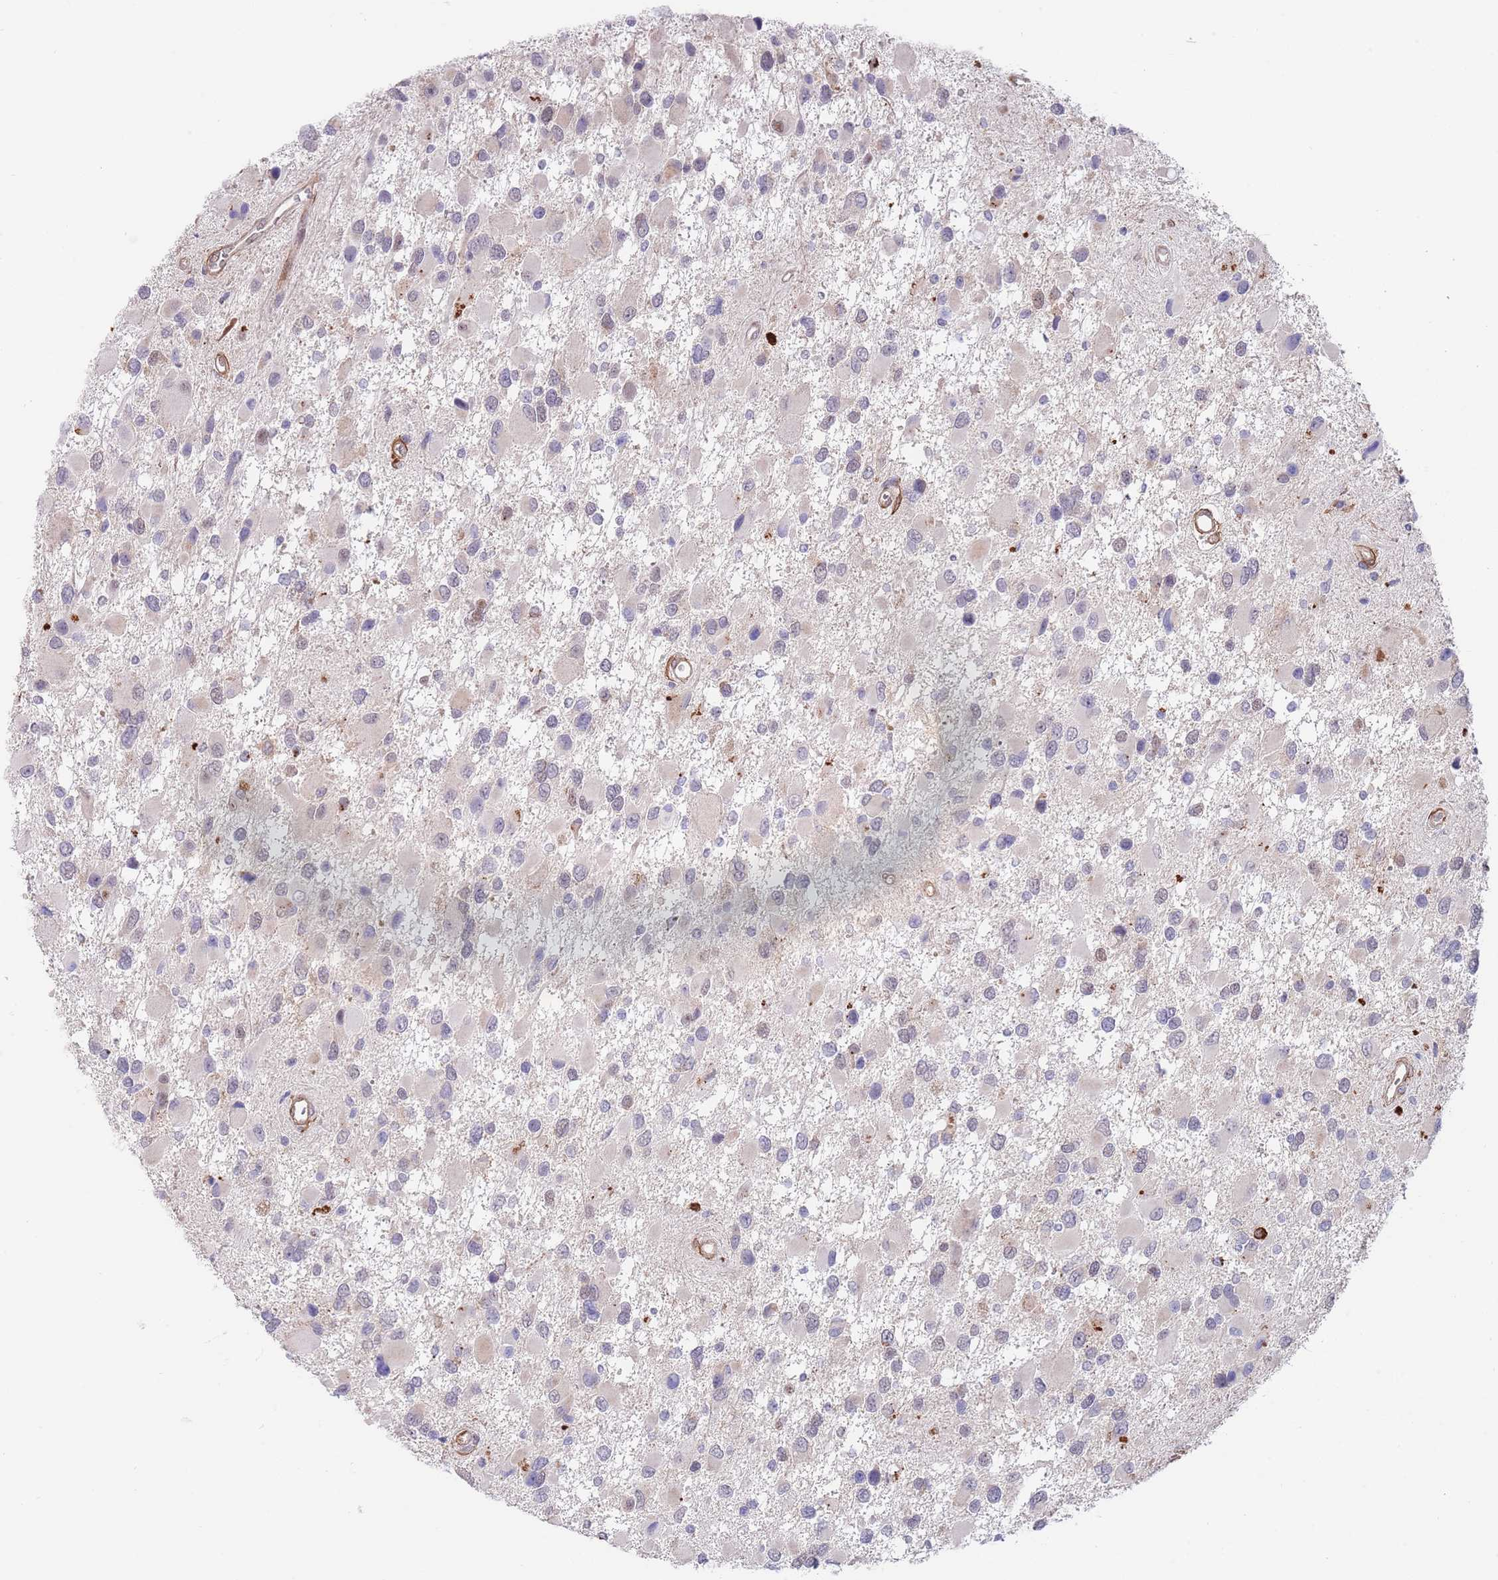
{"staining": {"intensity": "negative", "quantity": "none", "location": "none"}, "tissue": "glioma", "cell_type": "Tumor cells", "image_type": "cancer", "snomed": [{"axis": "morphology", "description": "Glioma, malignant, High grade"}, {"axis": "topography", "description": "Brain"}], "caption": "DAB immunohistochemical staining of human malignant high-grade glioma exhibits no significant positivity in tumor cells.", "gene": "BPNT1", "patient": {"sex": "male", "age": 53}}